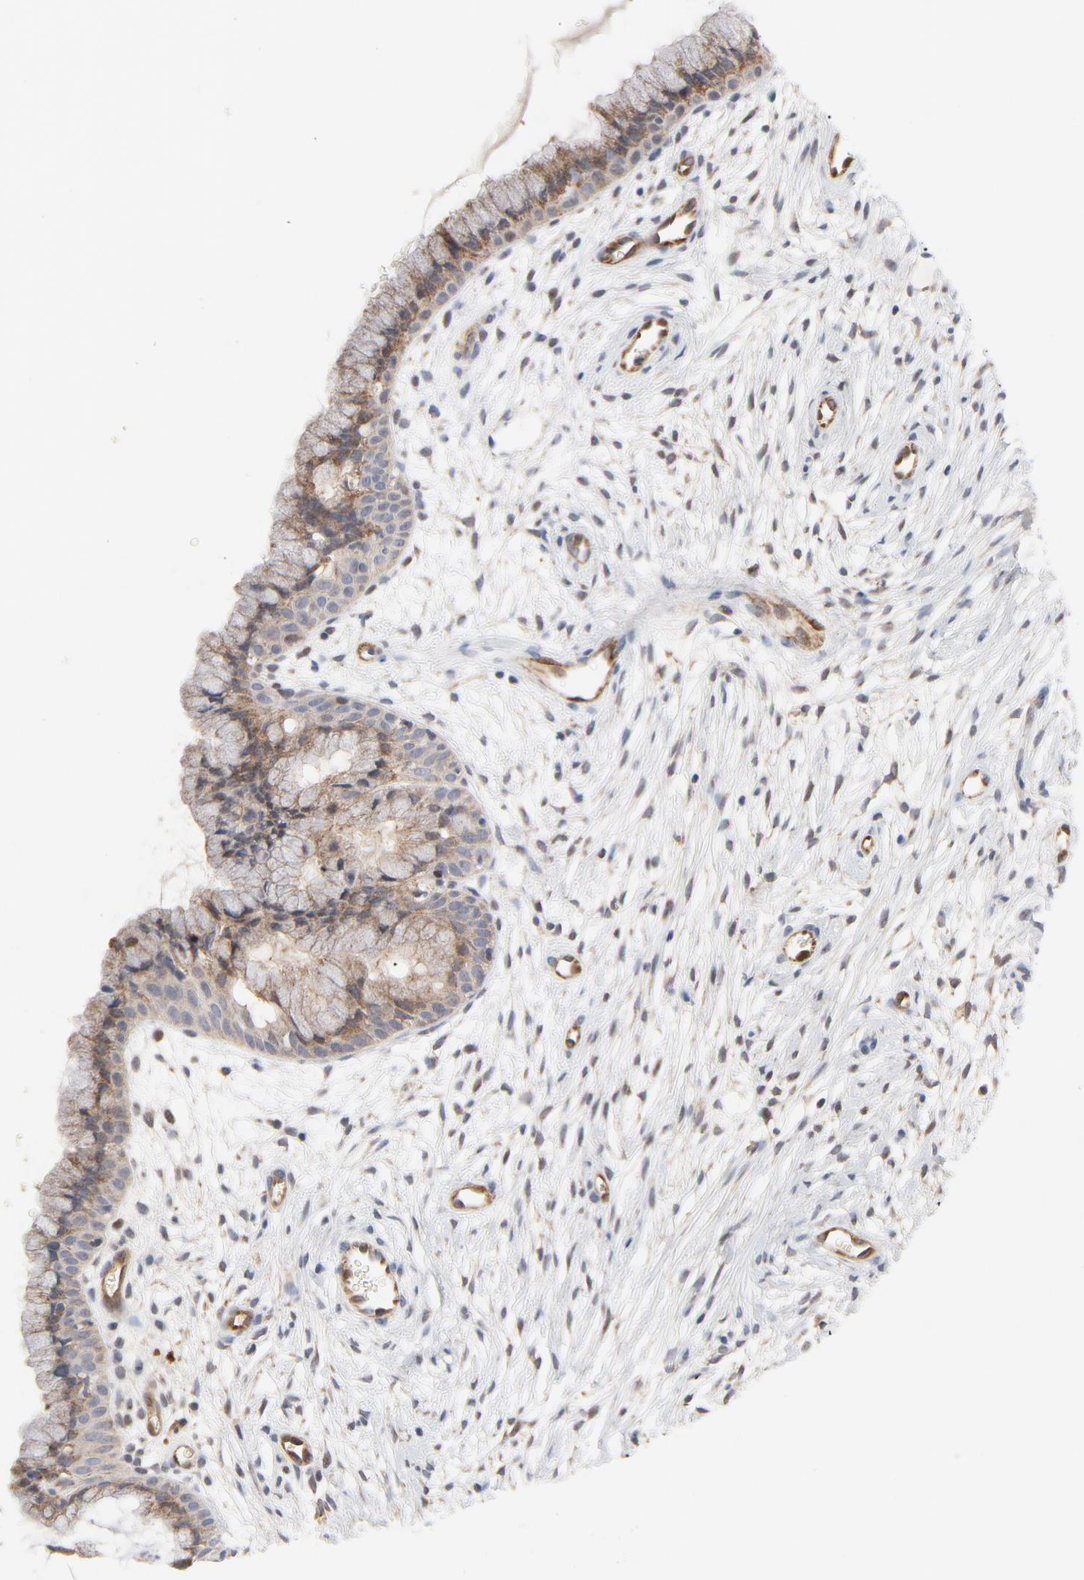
{"staining": {"intensity": "moderate", "quantity": ">75%", "location": "cytoplasmic/membranous"}, "tissue": "cervix", "cell_type": "Glandular cells", "image_type": "normal", "snomed": [{"axis": "morphology", "description": "Normal tissue, NOS"}, {"axis": "topography", "description": "Cervix"}], "caption": "A micrograph of human cervix stained for a protein demonstrates moderate cytoplasmic/membranous brown staining in glandular cells.", "gene": "RAPGEF4", "patient": {"sex": "female", "age": 39}}